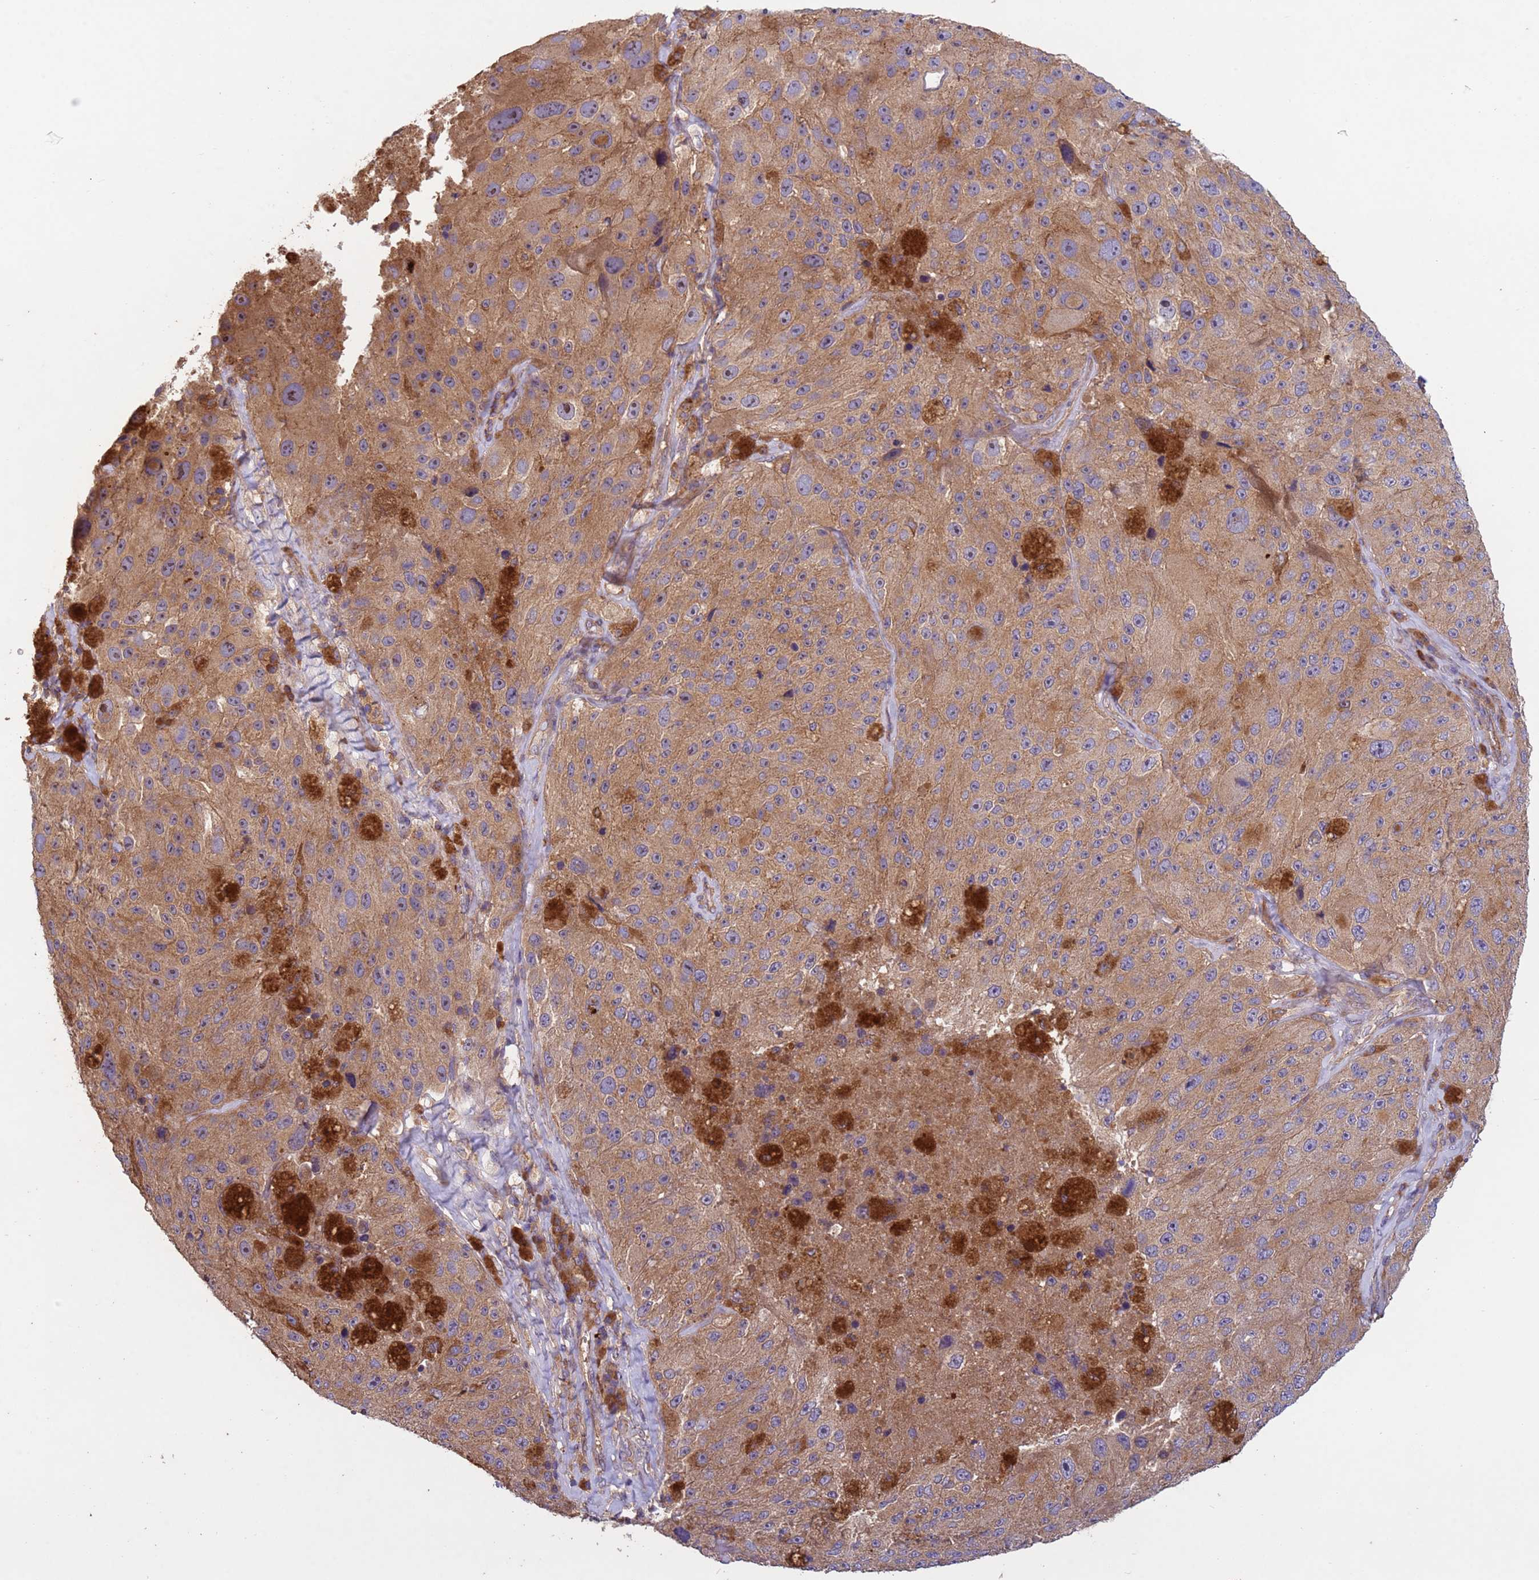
{"staining": {"intensity": "moderate", "quantity": ">75%", "location": "cytoplasmic/membranous"}, "tissue": "melanoma", "cell_type": "Tumor cells", "image_type": "cancer", "snomed": [{"axis": "morphology", "description": "Malignant melanoma, Metastatic site"}, {"axis": "topography", "description": "Lymph node"}], "caption": "A brown stain labels moderate cytoplasmic/membranous staining of a protein in melanoma tumor cells. The staining was performed using DAB (3,3'-diaminobenzidine), with brown indicating positive protein expression. Nuclei are stained blue with hematoxylin.", "gene": "RAB10", "patient": {"sex": "male", "age": 62}}